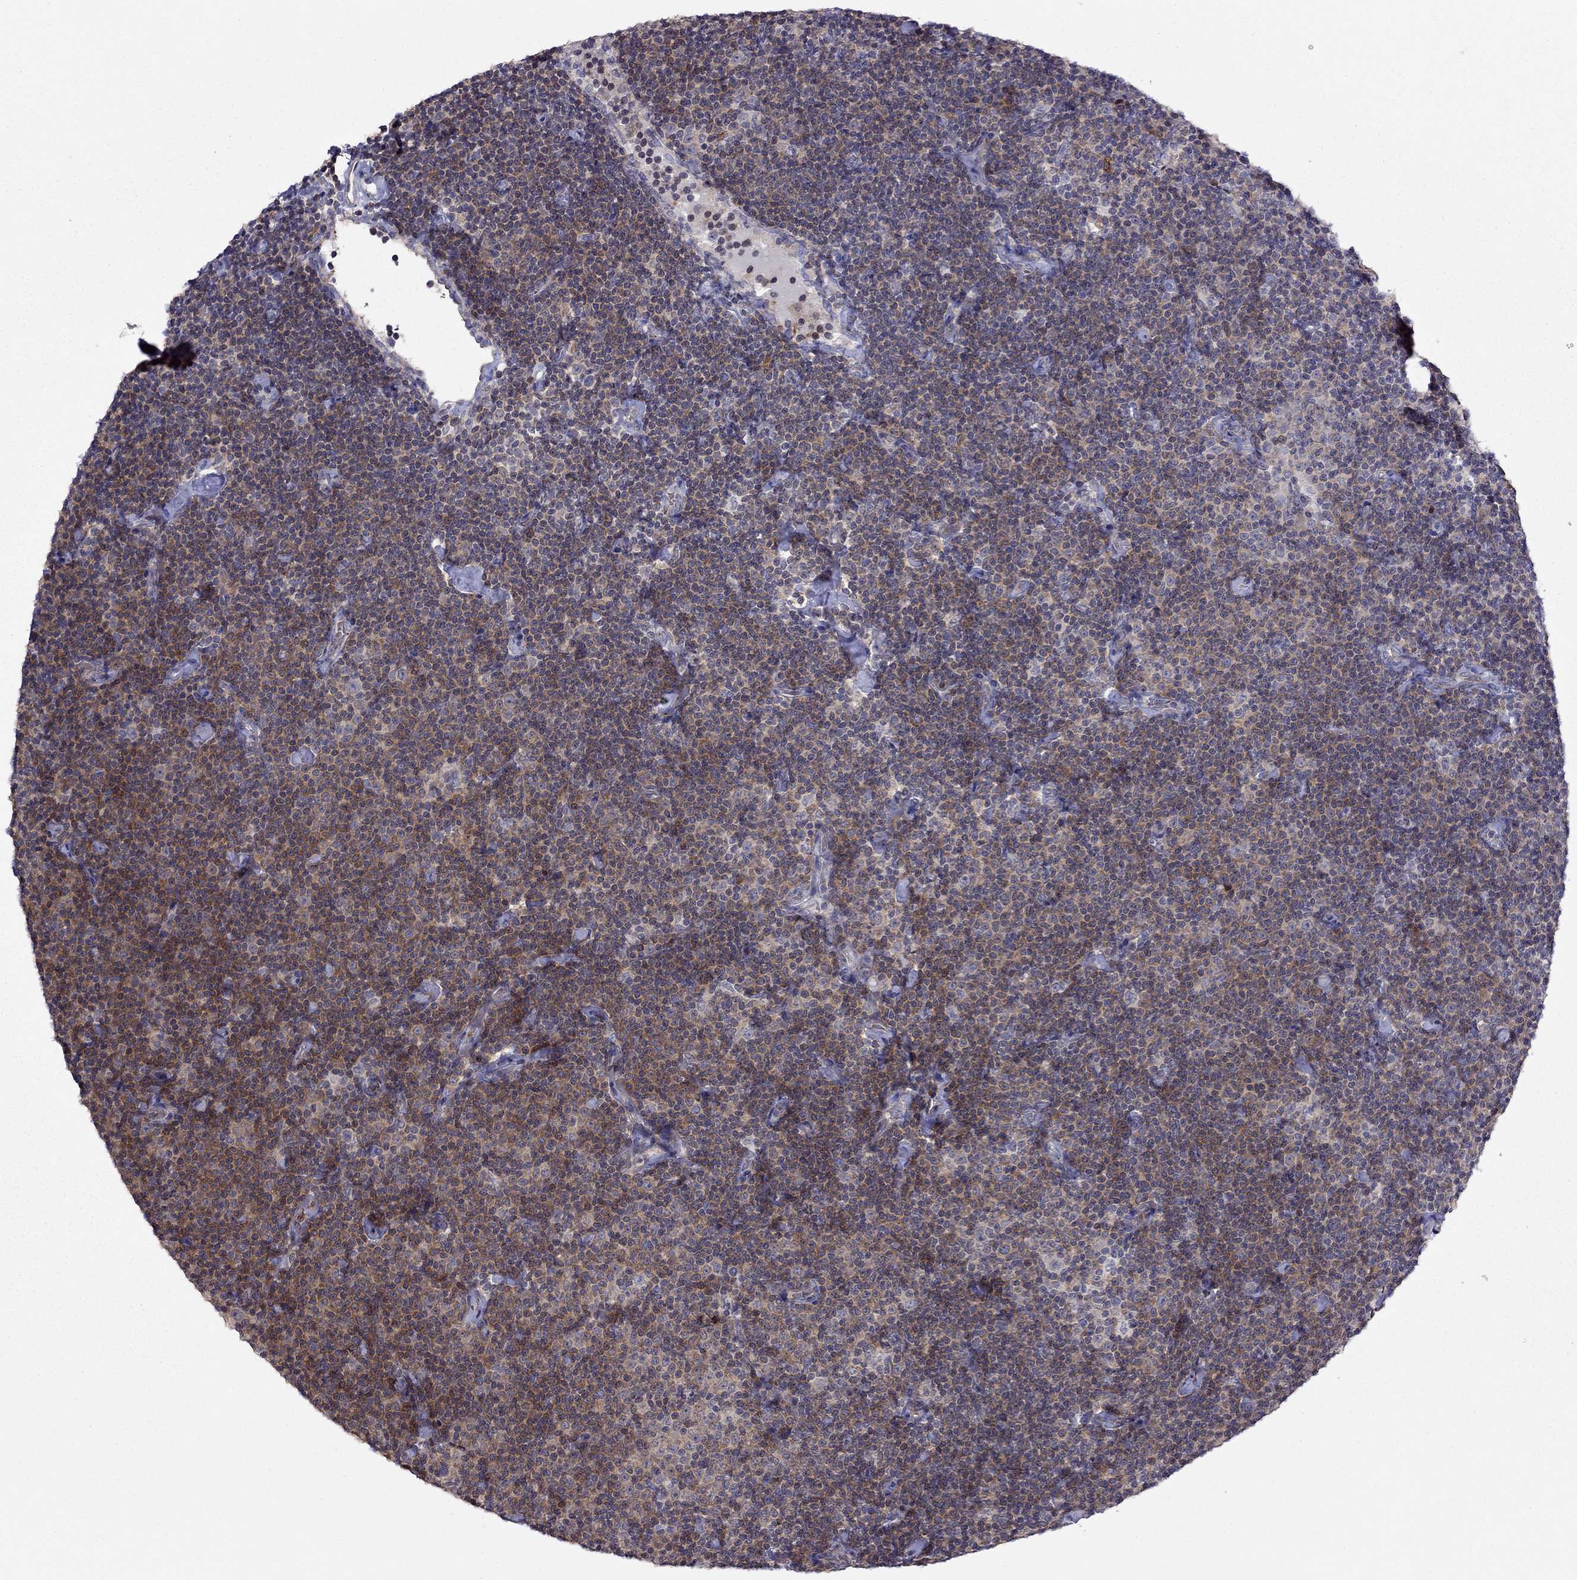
{"staining": {"intensity": "moderate", "quantity": "25%-75%", "location": "cytoplasmic/membranous"}, "tissue": "lymphoma", "cell_type": "Tumor cells", "image_type": "cancer", "snomed": [{"axis": "morphology", "description": "Malignant lymphoma, non-Hodgkin's type, Low grade"}, {"axis": "topography", "description": "Lymph node"}], "caption": "Malignant lymphoma, non-Hodgkin's type (low-grade) stained for a protein (brown) reveals moderate cytoplasmic/membranous positive staining in approximately 25%-75% of tumor cells.", "gene": "ADAM28", "patient": {"sex": "male", "age": 81}}